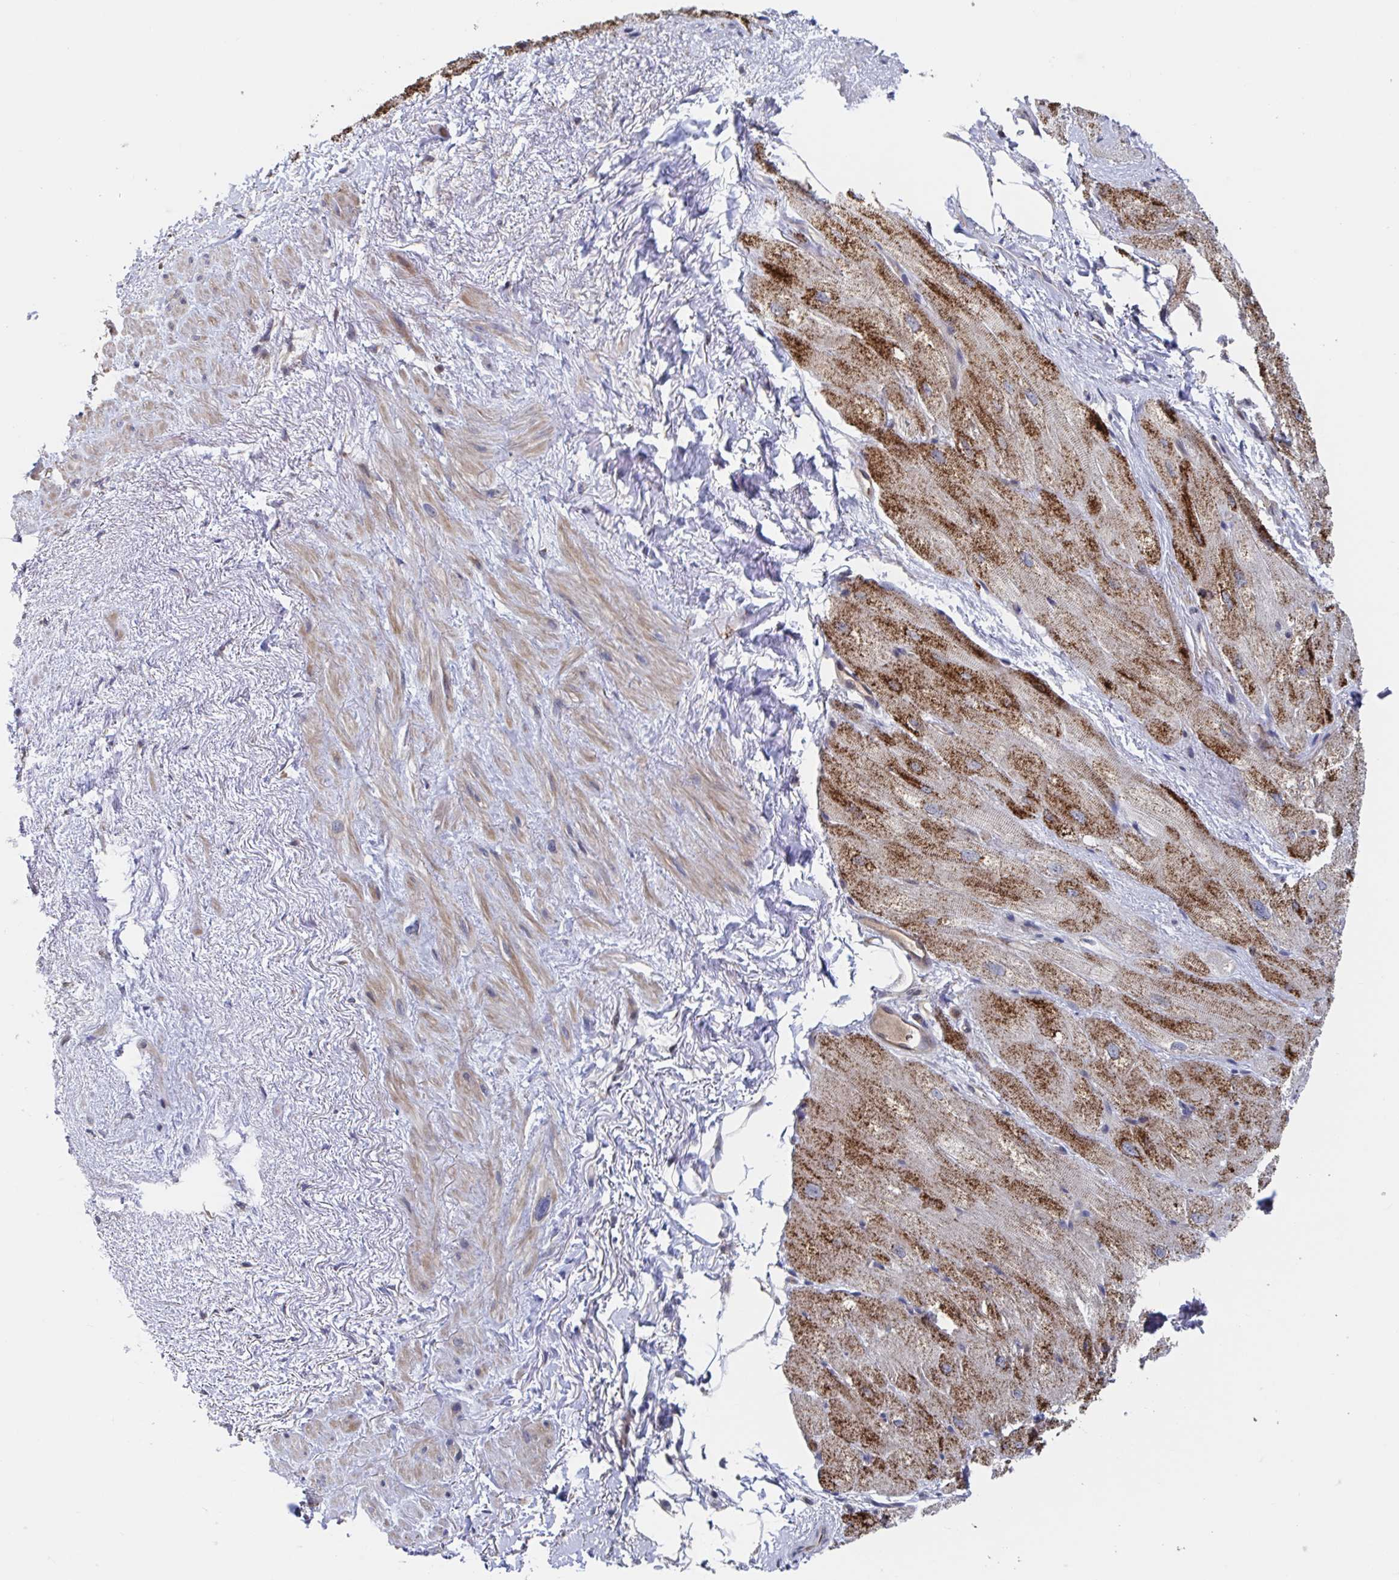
{"staining": {"intensity": "strong", "quantity": "<25%", "location": "cytoplasmic/membranous"}, "tissue": "heart muscle", "cell_type": "Cardiomyocytes", "image_type": "normal", "snomed": [{"axis": "morphology", "description": "Normal tissue, NOS"}, {"axis": "topography", "description": "Heart"}], "caption": "A high-resolution image shows IHC staining of benign heart muscle, which exhibits strong cytoplasmic/membranous staining in about <25% of cardiomyocytes. The protein is shown in brown color, while the nuclei are stained blue.", "gene": "DHRS12", "patient": {"sex": "male", "age": 62}}